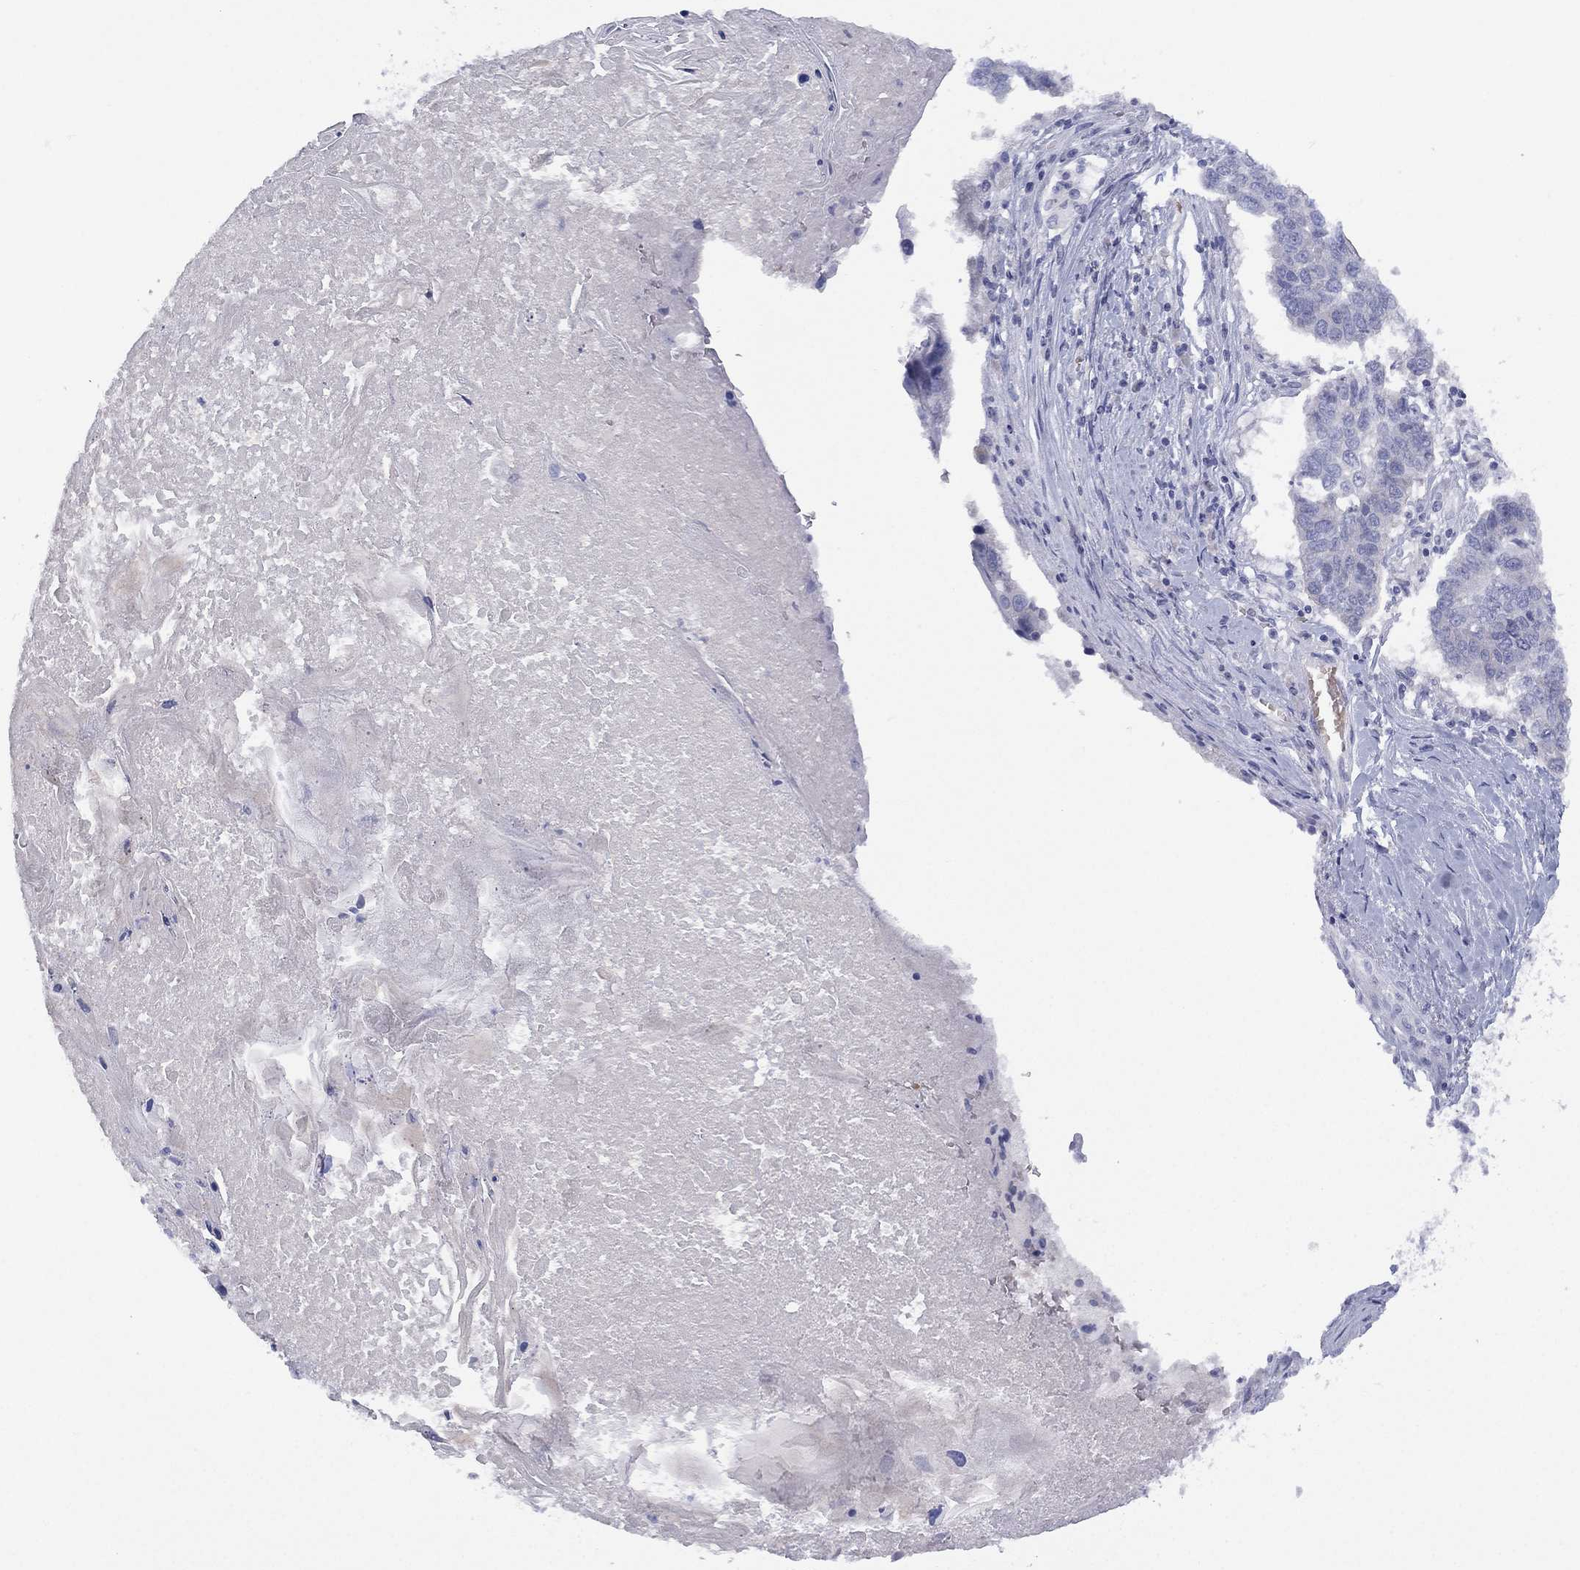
{"staining": {"intensity": "negative", "quantity": "none", "location": "none"}, "tissue": "lung cancer", "cell_type": "Tumor cells", "image_type": "cancer", "snomed": [{"axis": "morphology", "description": "Squamous cell carcinoma, NOS"}, {"axis": "topography", "description": "Lung"}], "caption": "The immunohistochemistry (IHC) histopathology image has no significant staining in tumor cells of lung cancer tissue.", "gene": "CYP2D6", "patient": {"sex": "male", "age": 73}}